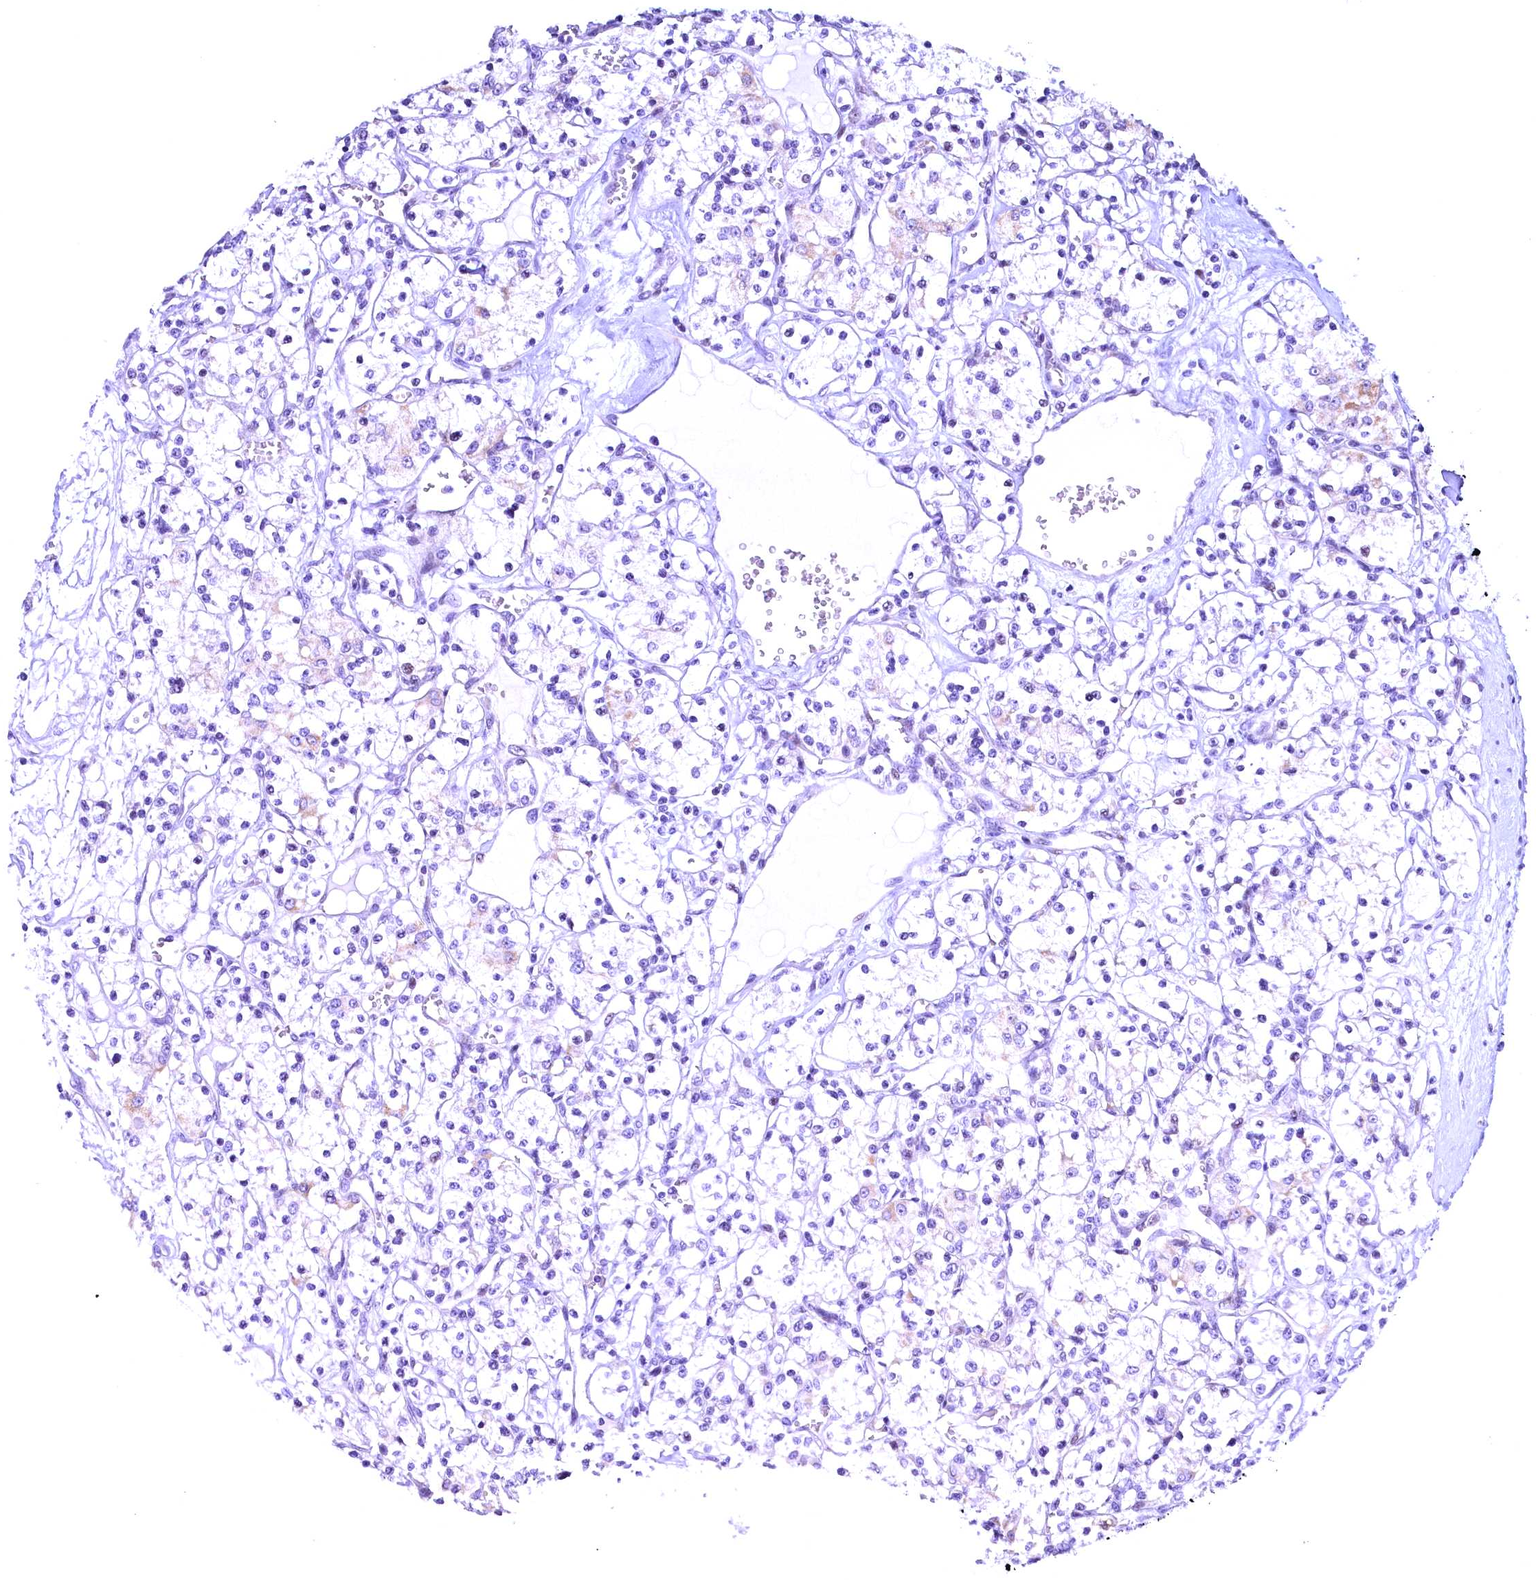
{"staining": {"intensity": "negative", "quantity": "none", "location": "none"}, "tissue": "renal cancer", "cell_type": "Tumor cells", "image_type": "cancer", "snomed": [{"axis": "morphology", "description": "Adenocarcinoma, NOS"}, {"axis": "topography", "description": "Kidney"}], "caption": "DAB (3,3'-diaminobenzidine) immunohistochemical staining of human renal cancer displays no significant positivity in tumor cells.", "gene": "CCDC106", "patient": {"sex": "female", "age": 59}}